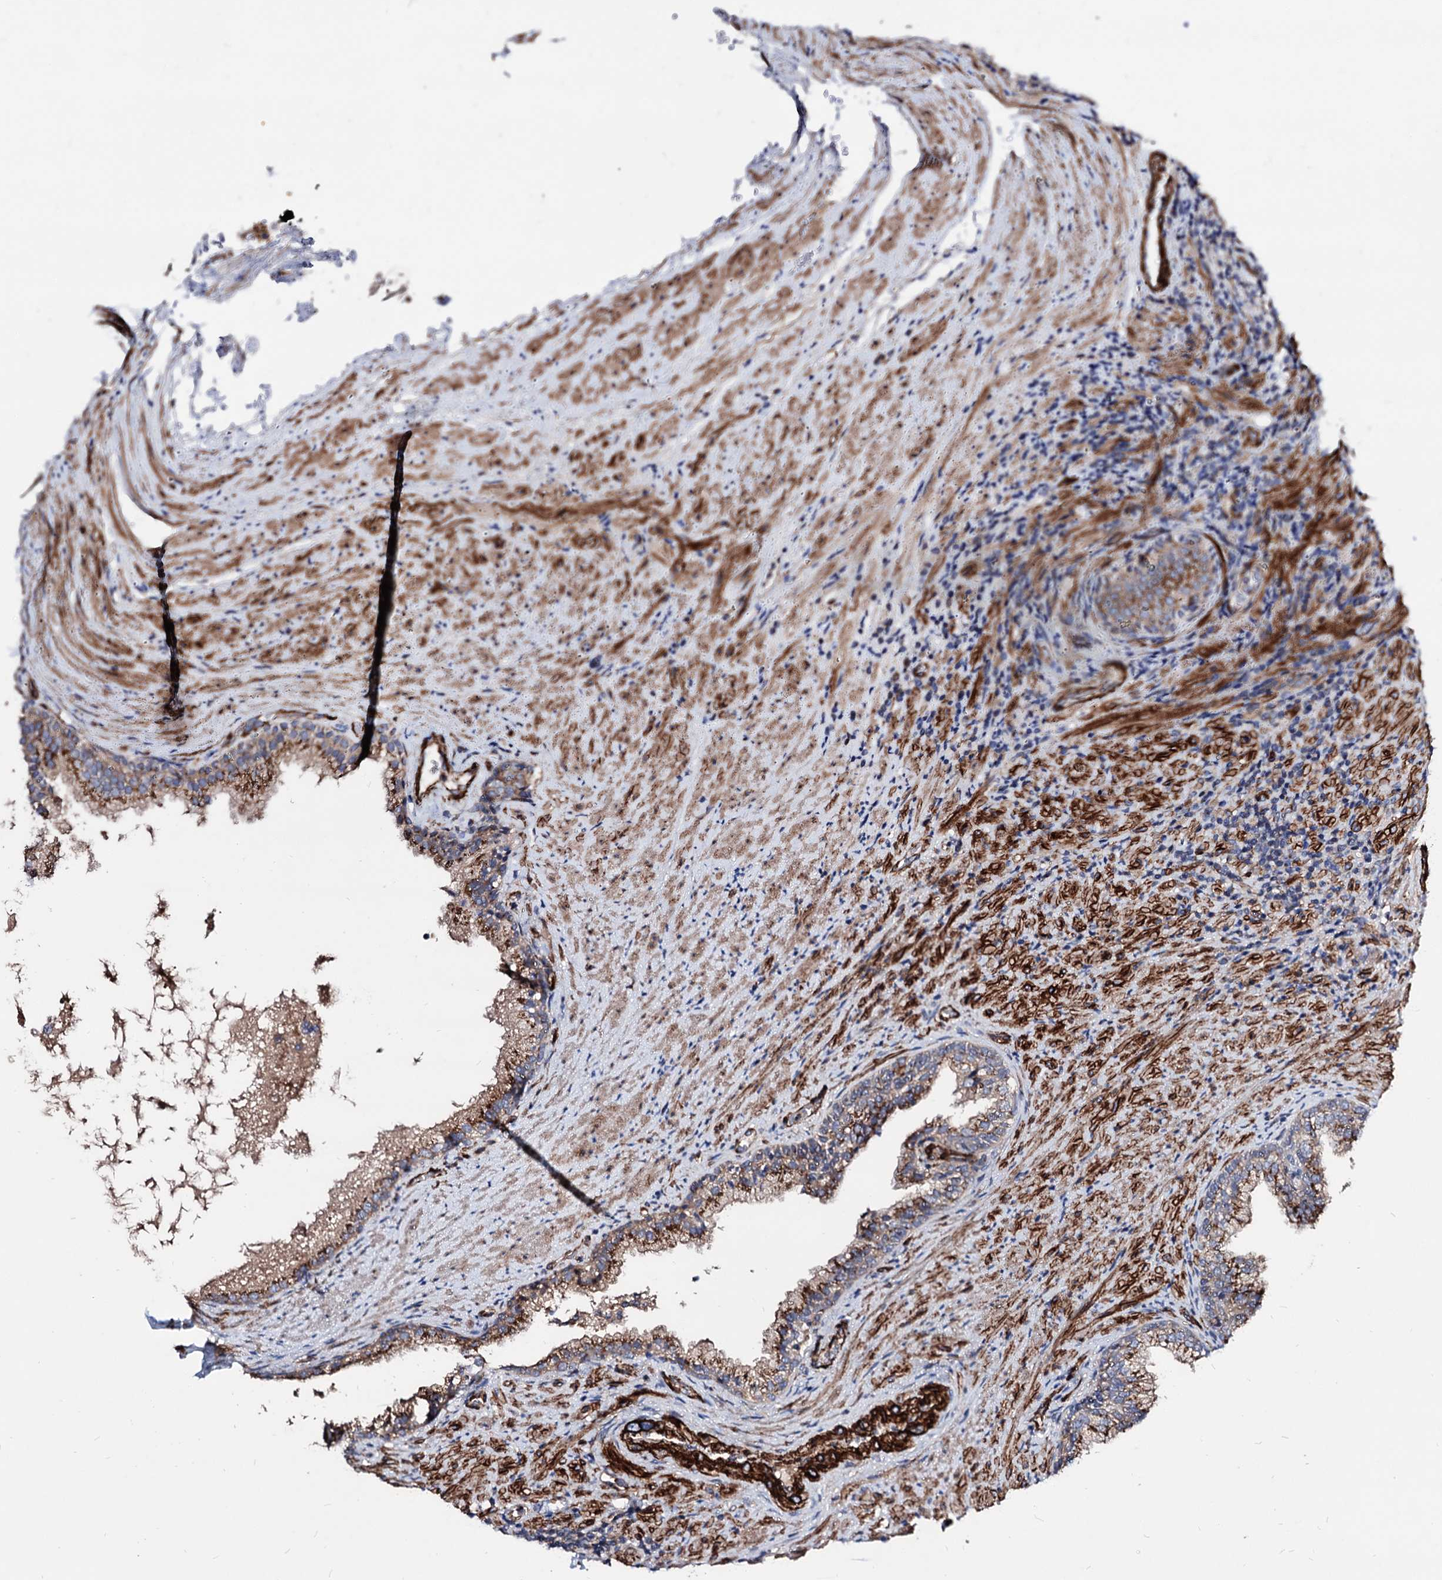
{"staining": {"intensity": "strong", "quantity": "<25%", "location": "cytoplasmic/membranous"}, "tissue": "prostate", "cell_type": "Glandular cells", "image_type": "normal", "snomed": [{"axis": "morphology", "description": "Normal tissue, NOS"}, {"axis": "topography", "description": "Prostate"}], "caption": "A histopathology image showing strong cytoplasmic/membranous staining in approximately <25% of glandular cells in normal prostate, as visualized by brown immunohistochemical staining.", "gene": "WDR11", "patient": {"sex": "male", "age": 76}}